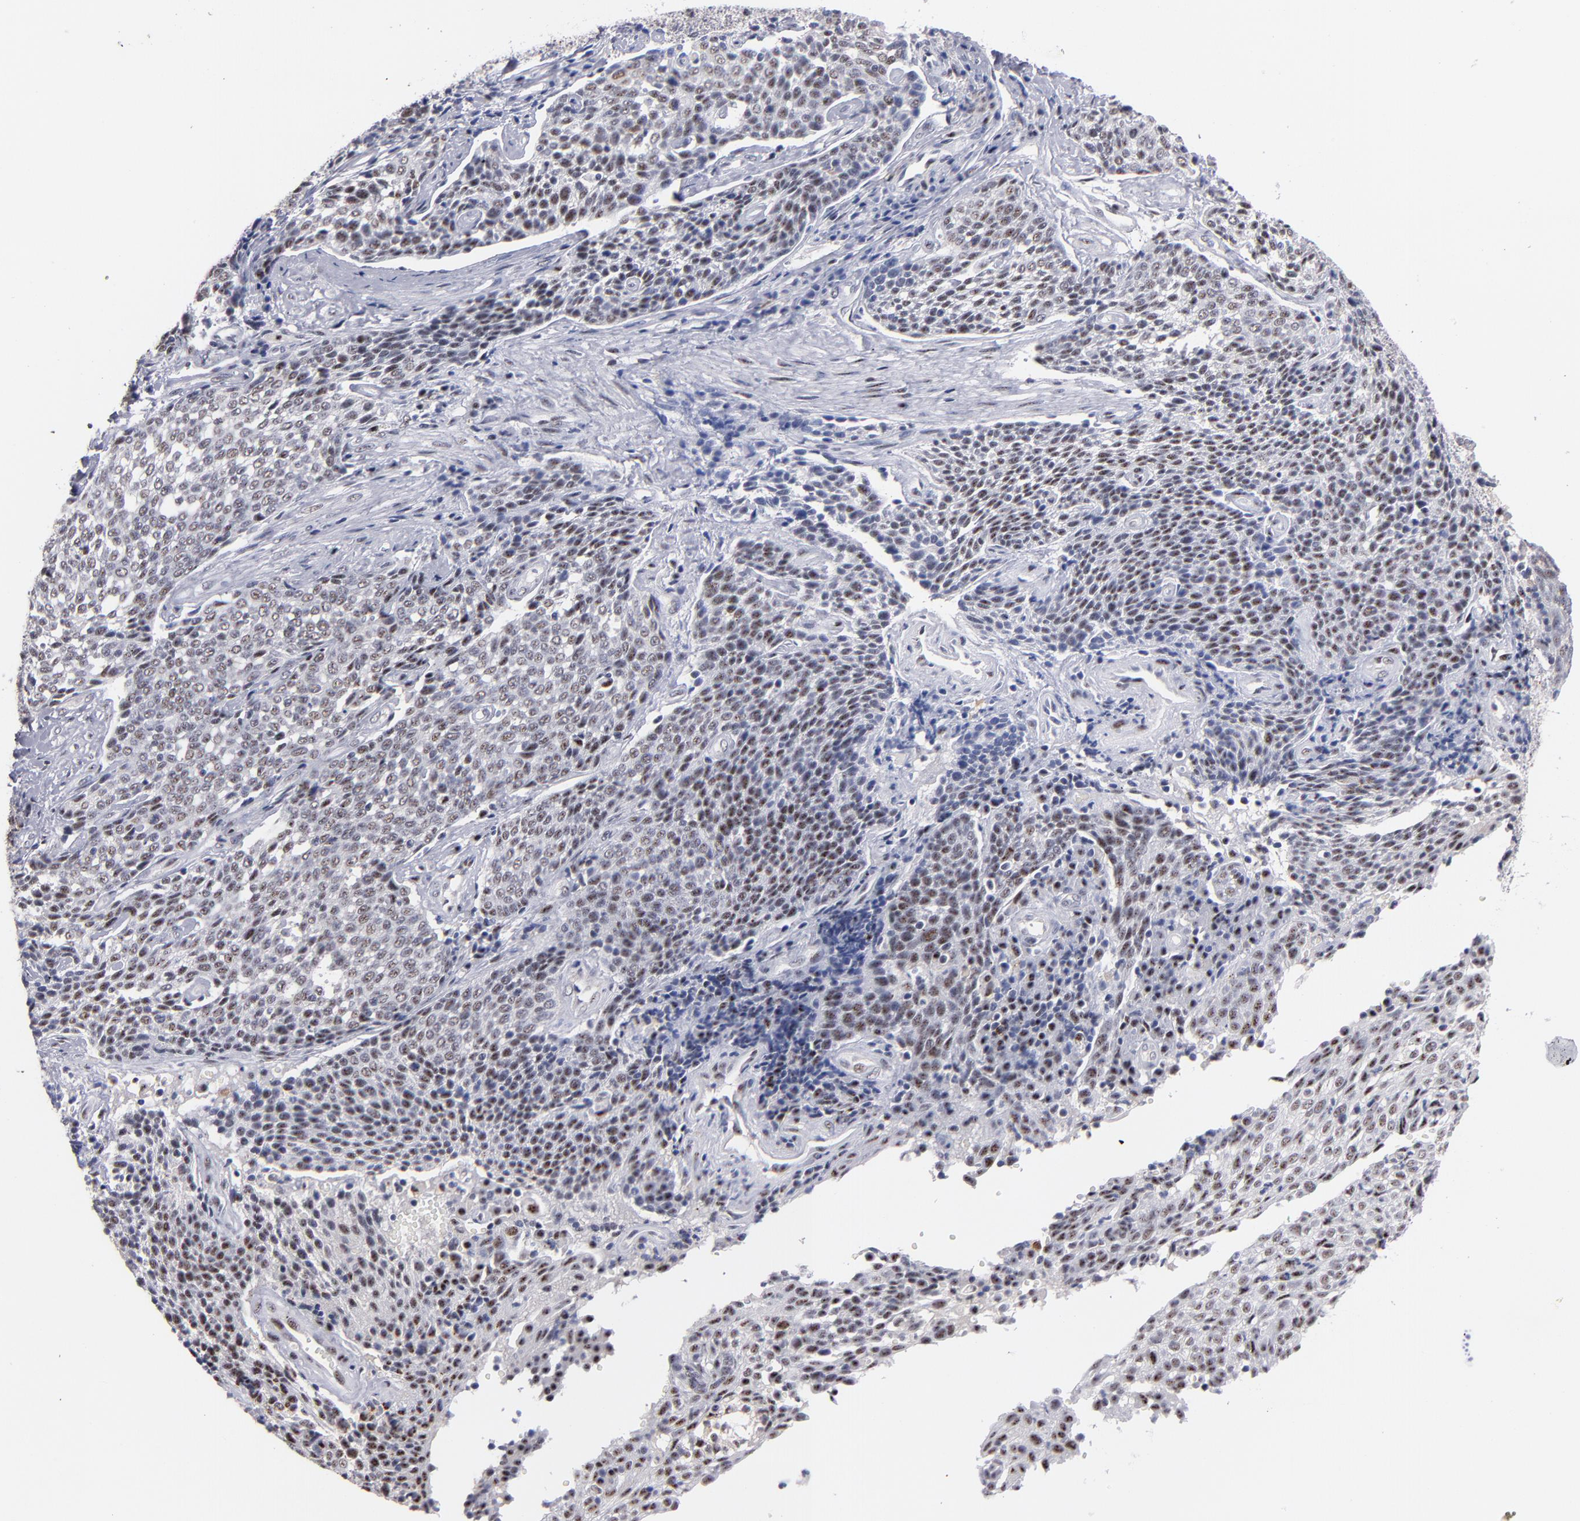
{"staining": {"intensity": "moderate", "quantity": "25%-75%", "location": "nuclear"}, "tissue": "cervical cancer", "cell_type": "Tumor cells", "image_type": "cancer", "snomed": [{"axis": "morphology", "description": "Squamous cell carcinoma, NOS"}, {"axis": "topography", "description": "Cervix"}], "caption": "Immunohistochemical staining of human cervical cancer (squamous cell carcinoma) demonstrates medium levels of moderate nuclear protein expression in approximately 25%-75% of tumor cells. (DAB (3,3'-diaminobenzidine) = brown stain, brightfield microscopy at high magnification).", "gene": "RAF1", "patient": {"sex": "female", "age": 34}}